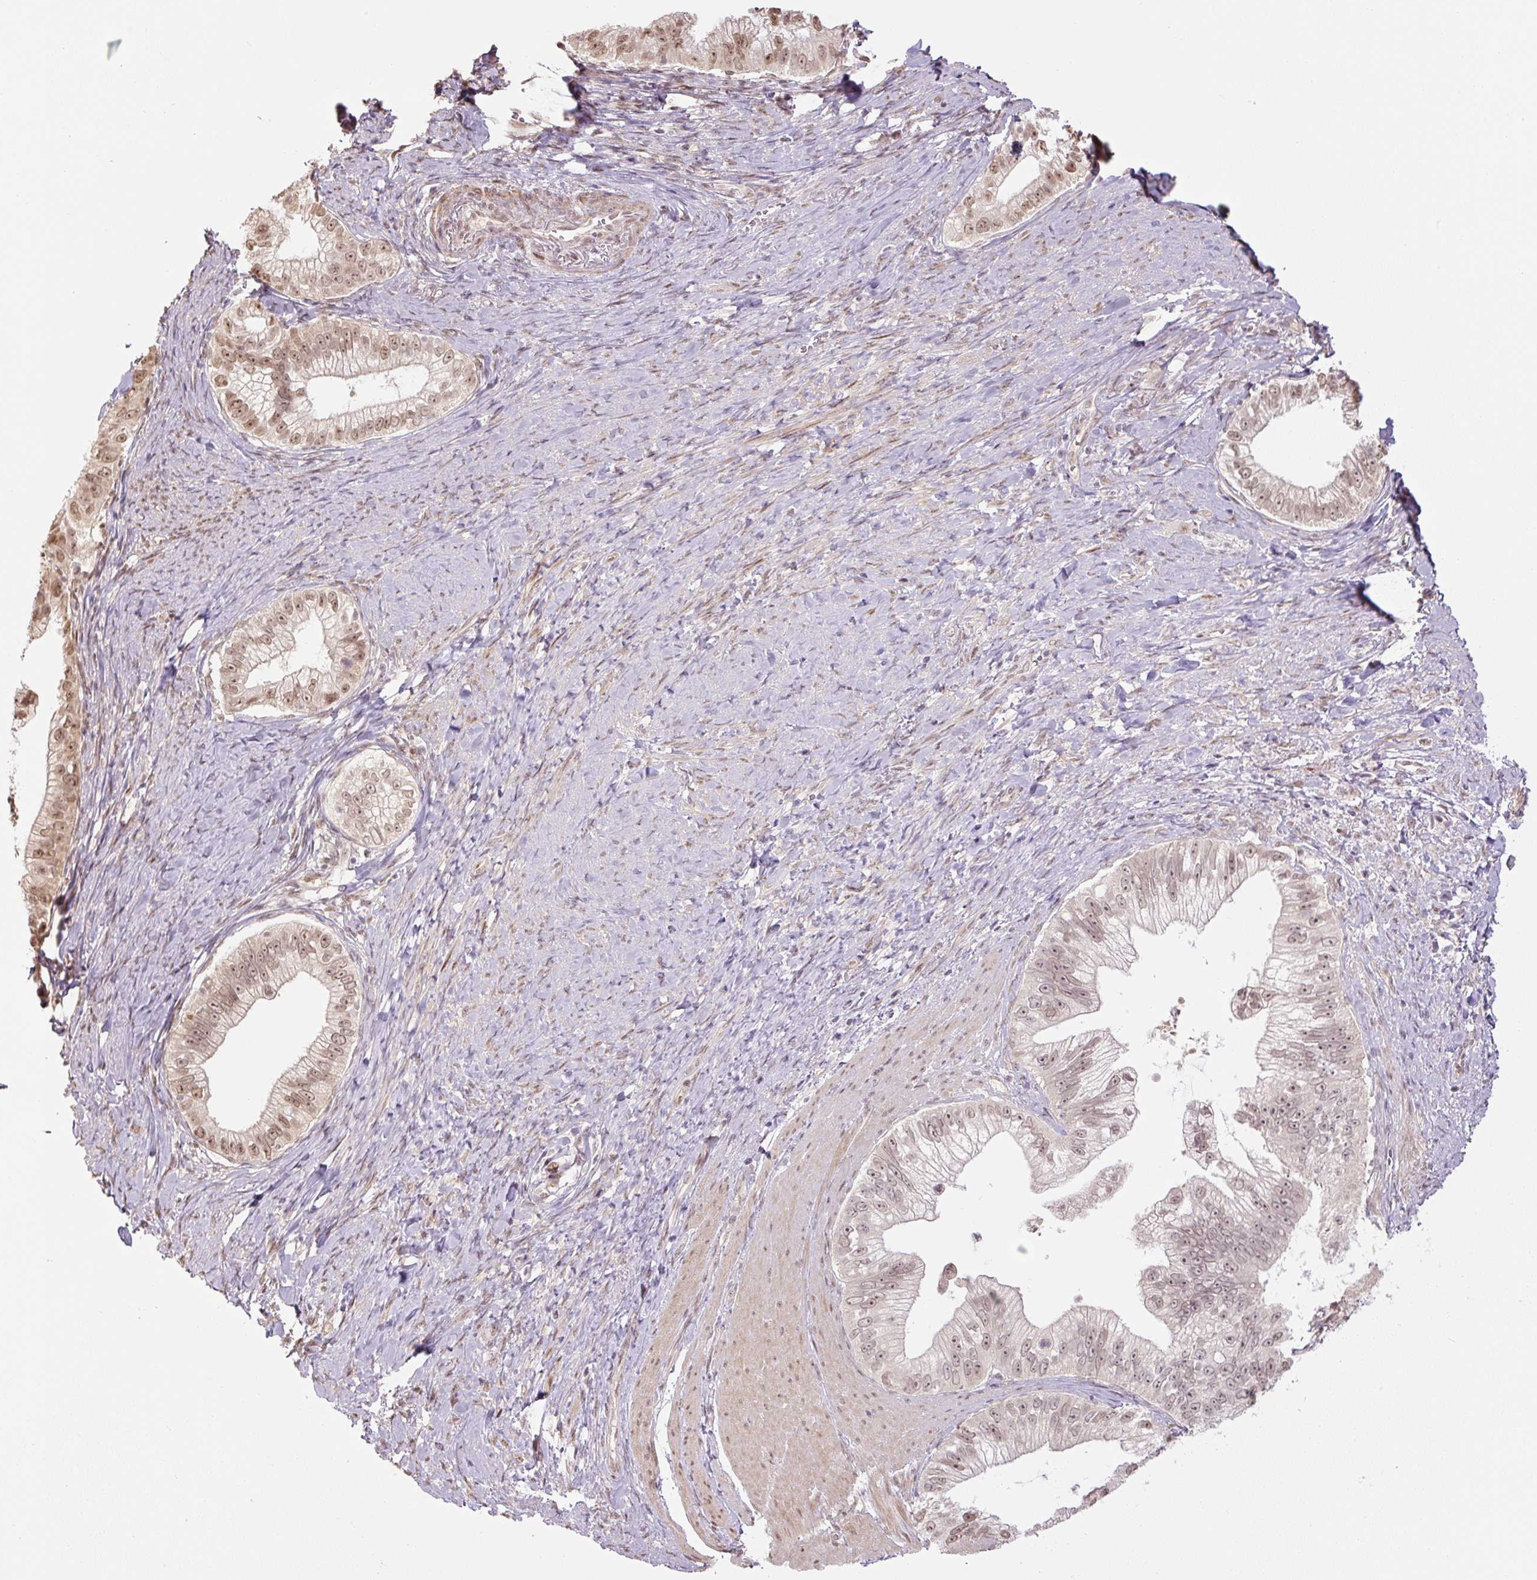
{"staining": {"intensity": "moderate", "quantity": ">75%", "location": "nuclear"}, "tissue": "pancreatic cancer", "cell_type": "Tumor cells", "image_type": "cancer", "snomed": [{"axis": "morphology", "description": "Adenocarcinoma, NOS"}, {"axis": "topography", "description": "Pancreas"}], "caption": "Pancreatic adenocarcinoma tissue shows moderate nuclear positivity in about >75% of tumor cells, visualized by immunohistochemistry. Using DAB (brown) and hematoxylin (blue) stains, captured at high magnification using brightfield microscopy.", "gene": "TCFL5", "patient": {"sex": "male", "age": 70}}